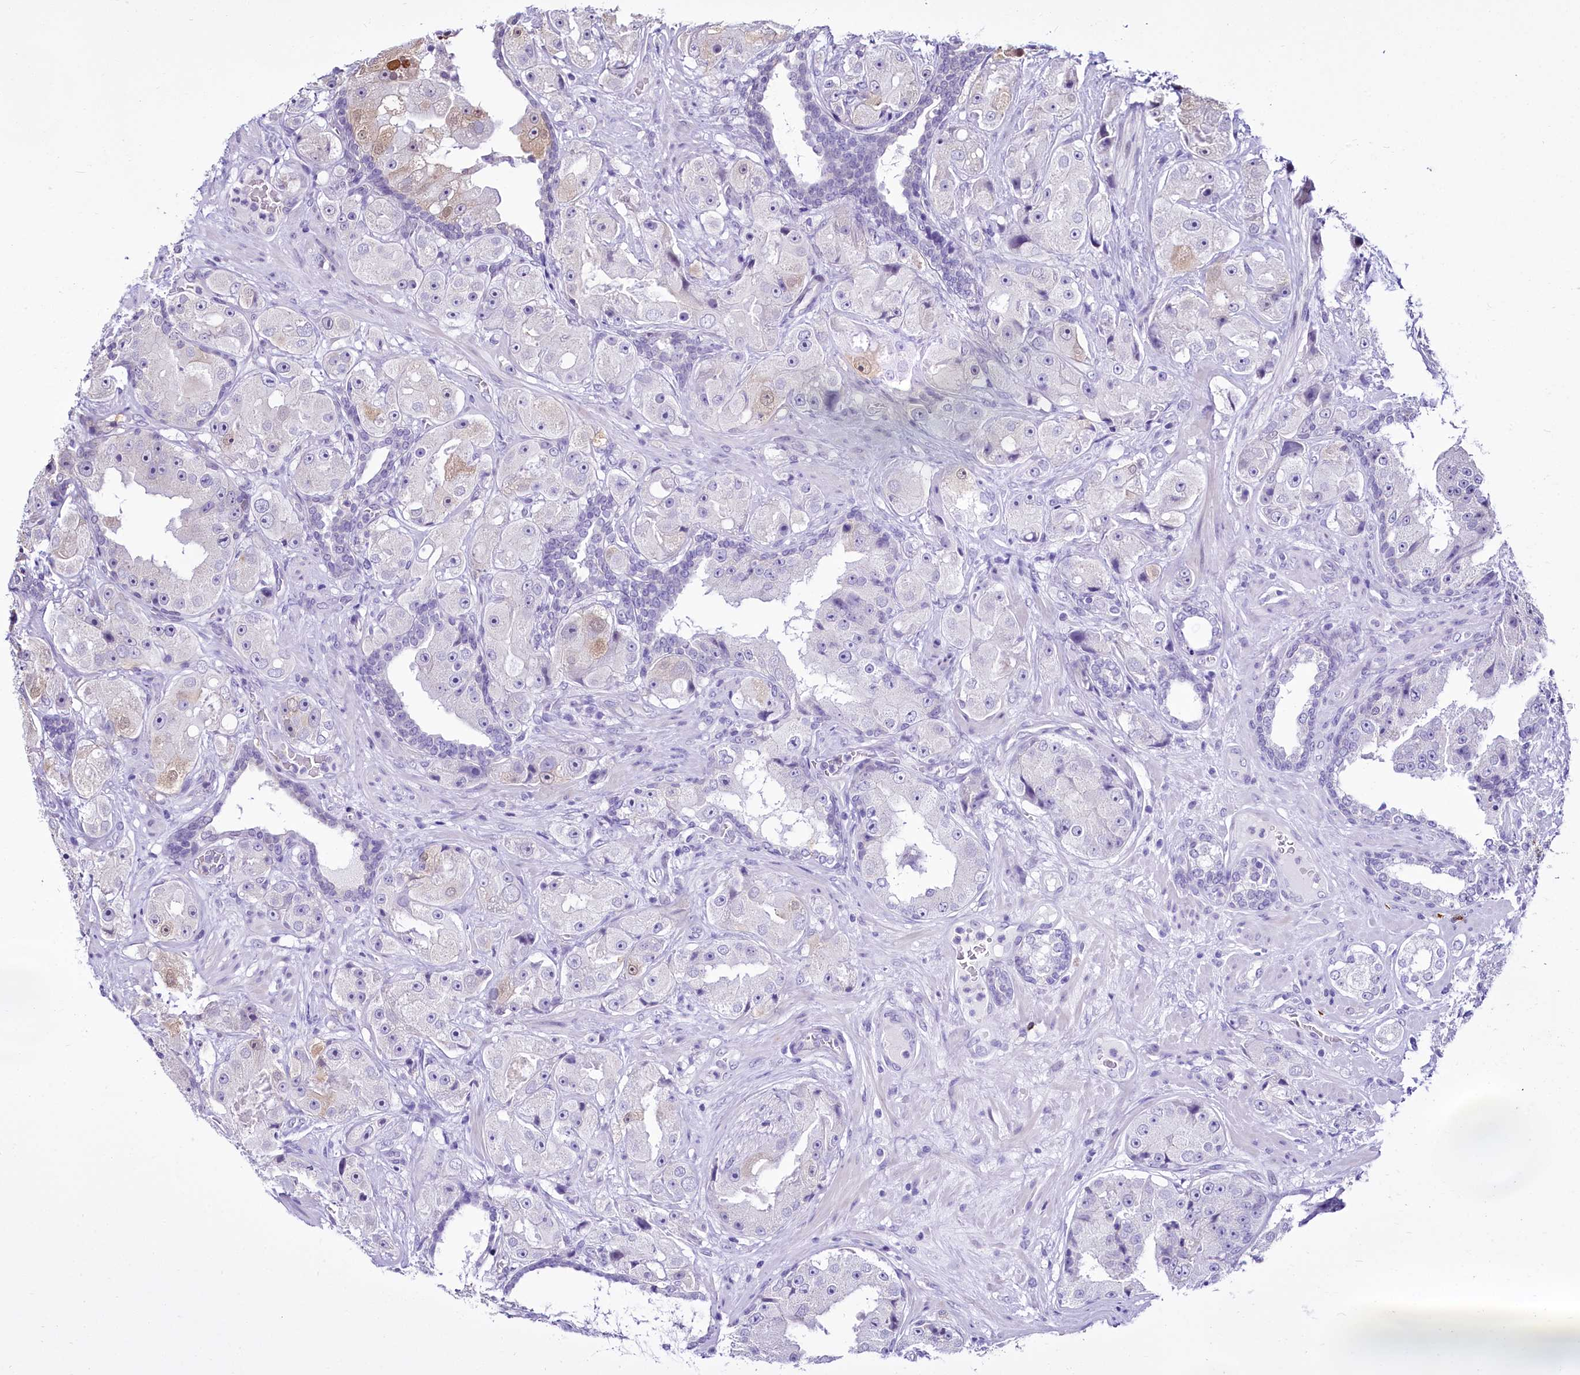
{"staining": {"intensity": "negative", "quantity": "none", "location": "none"}, "tissue": "prostate cancer", "cell_type": "Tumor cells", "image_type": "cancer", "snomed": [{"axis": "morphology", "description": "Adenocarcinoma, High grade"}, {"axis": "topography", "description": "Prostate"}], "caption": "Tumor cells show no significant protein expression in prostate adenocarcinoma (high-grade). (DAB IHC with hematoxylin counter stain).", "gene": "BANK1", "patient": {"sex": "male", "age": 73}}